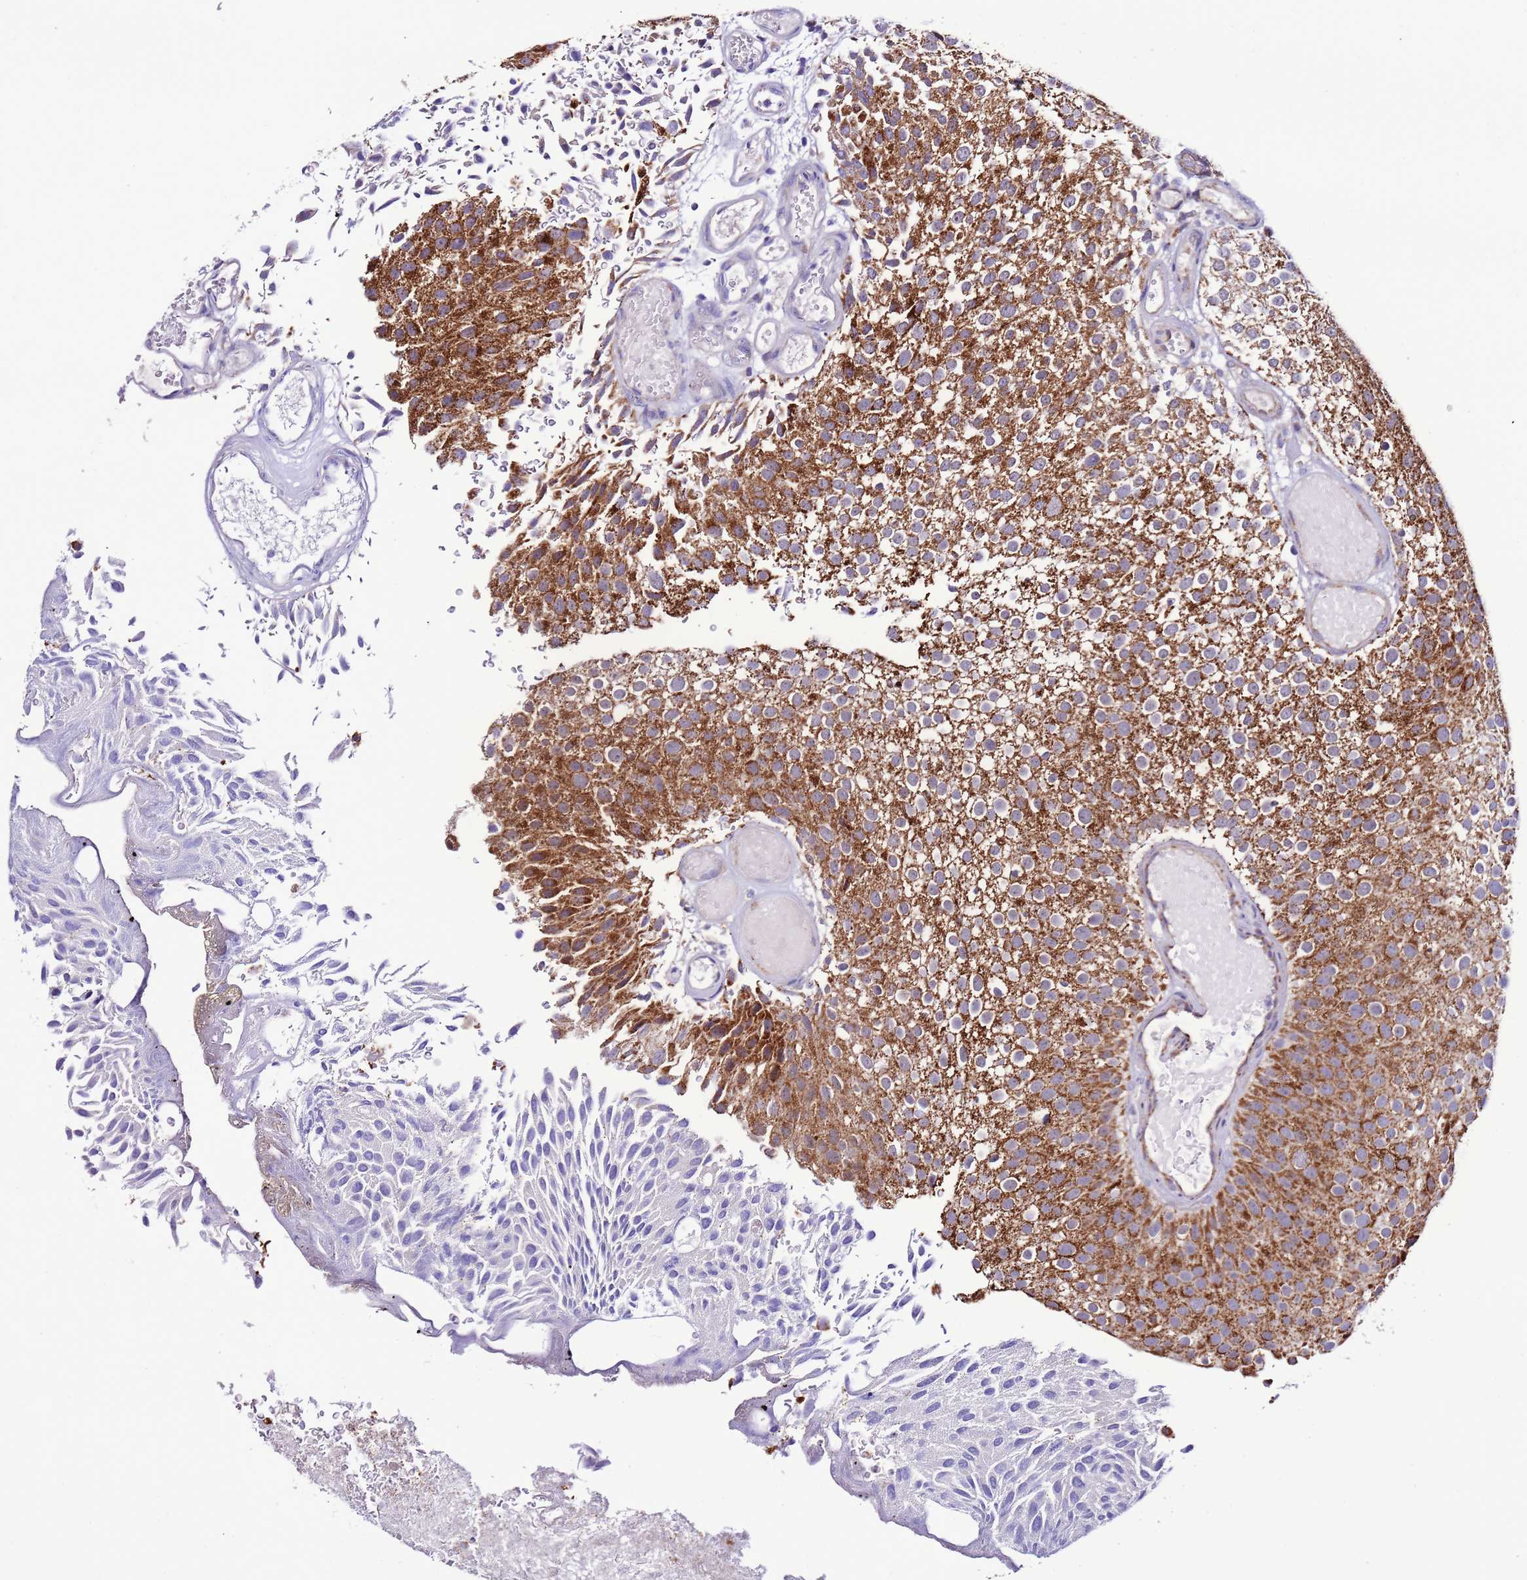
{"staining": {"intensity": "strong", "quantity": ">75%", "location": "cytoplasmic/membranous"}, "tissue": "urothelial cancer", "cell_type": "Tumor cells", "image_type": "cancer", "snomed": [{"axis": "morphology", "description": "Urothelial carcinoma, Low grade"}, {"axis": "topography", "description": "Urinary bladder"}], "caption": "Brown immunohistochemical staining in urothelial carcinoma (low-grade) displays strong cytoplasmic/membranous staining in approximately >75% of tumor cells.", "gene": "UEVLD", "patient": {"sex": "male", "age": 78}}